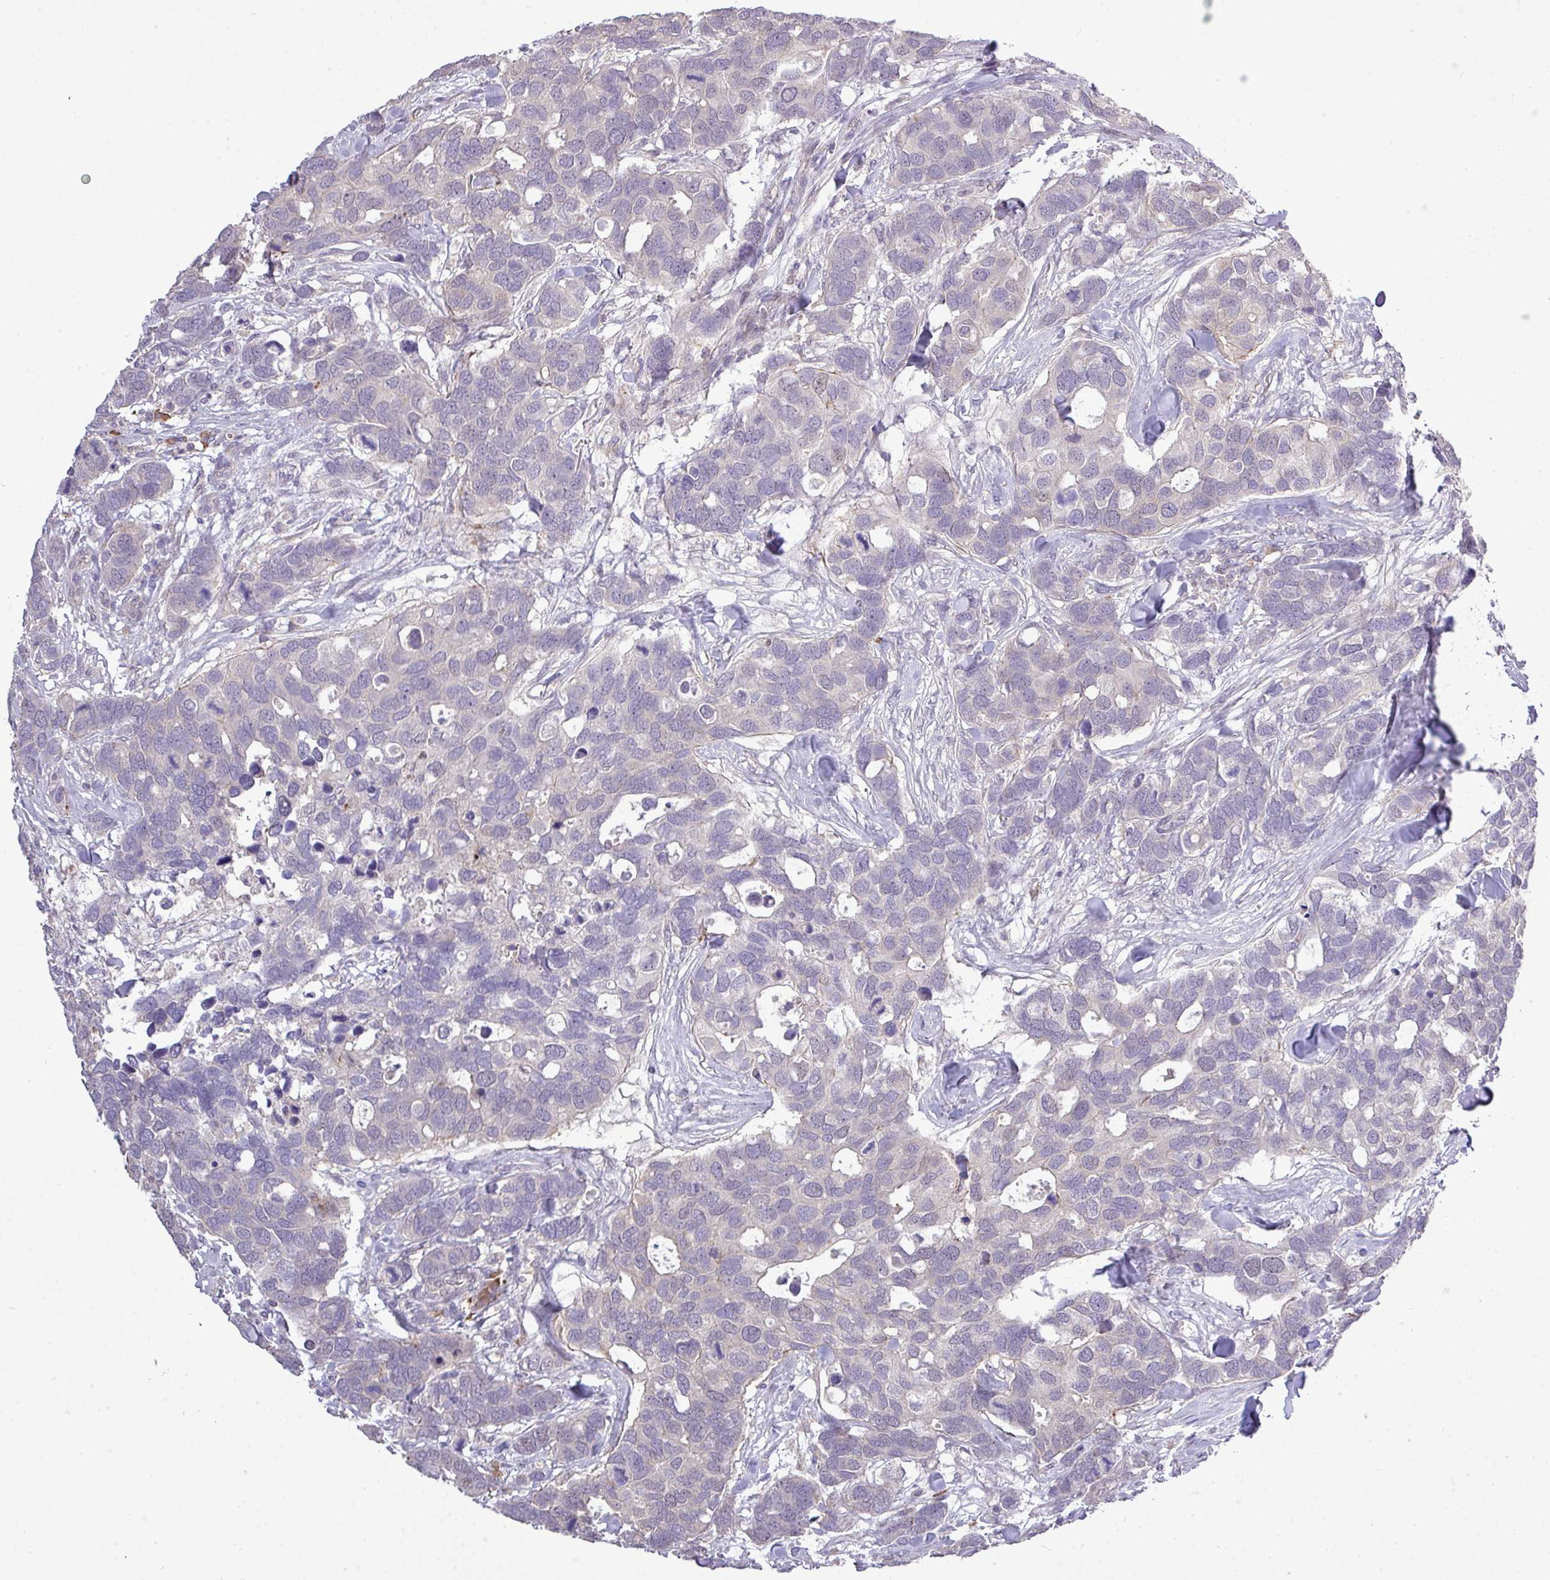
{"staining": {"intensity": "negative", "quantity": "none", "location": "none"}, "tissue": "breast cancer", "cell_type": "Tumor cells", "image_type": "cancer", "snomed": [{"axis": "morphology", "description": "Duct carcinoma"}, {"axis": "topography", "description": "Breast"}], "caption": "This is an immunohistochemistry micrograph of human breast cancer (intraductal carcinoma). There is no positivity in tumor cells.", "gene": "TPRA1", "patient": {"sex": "female", "age": 83}}